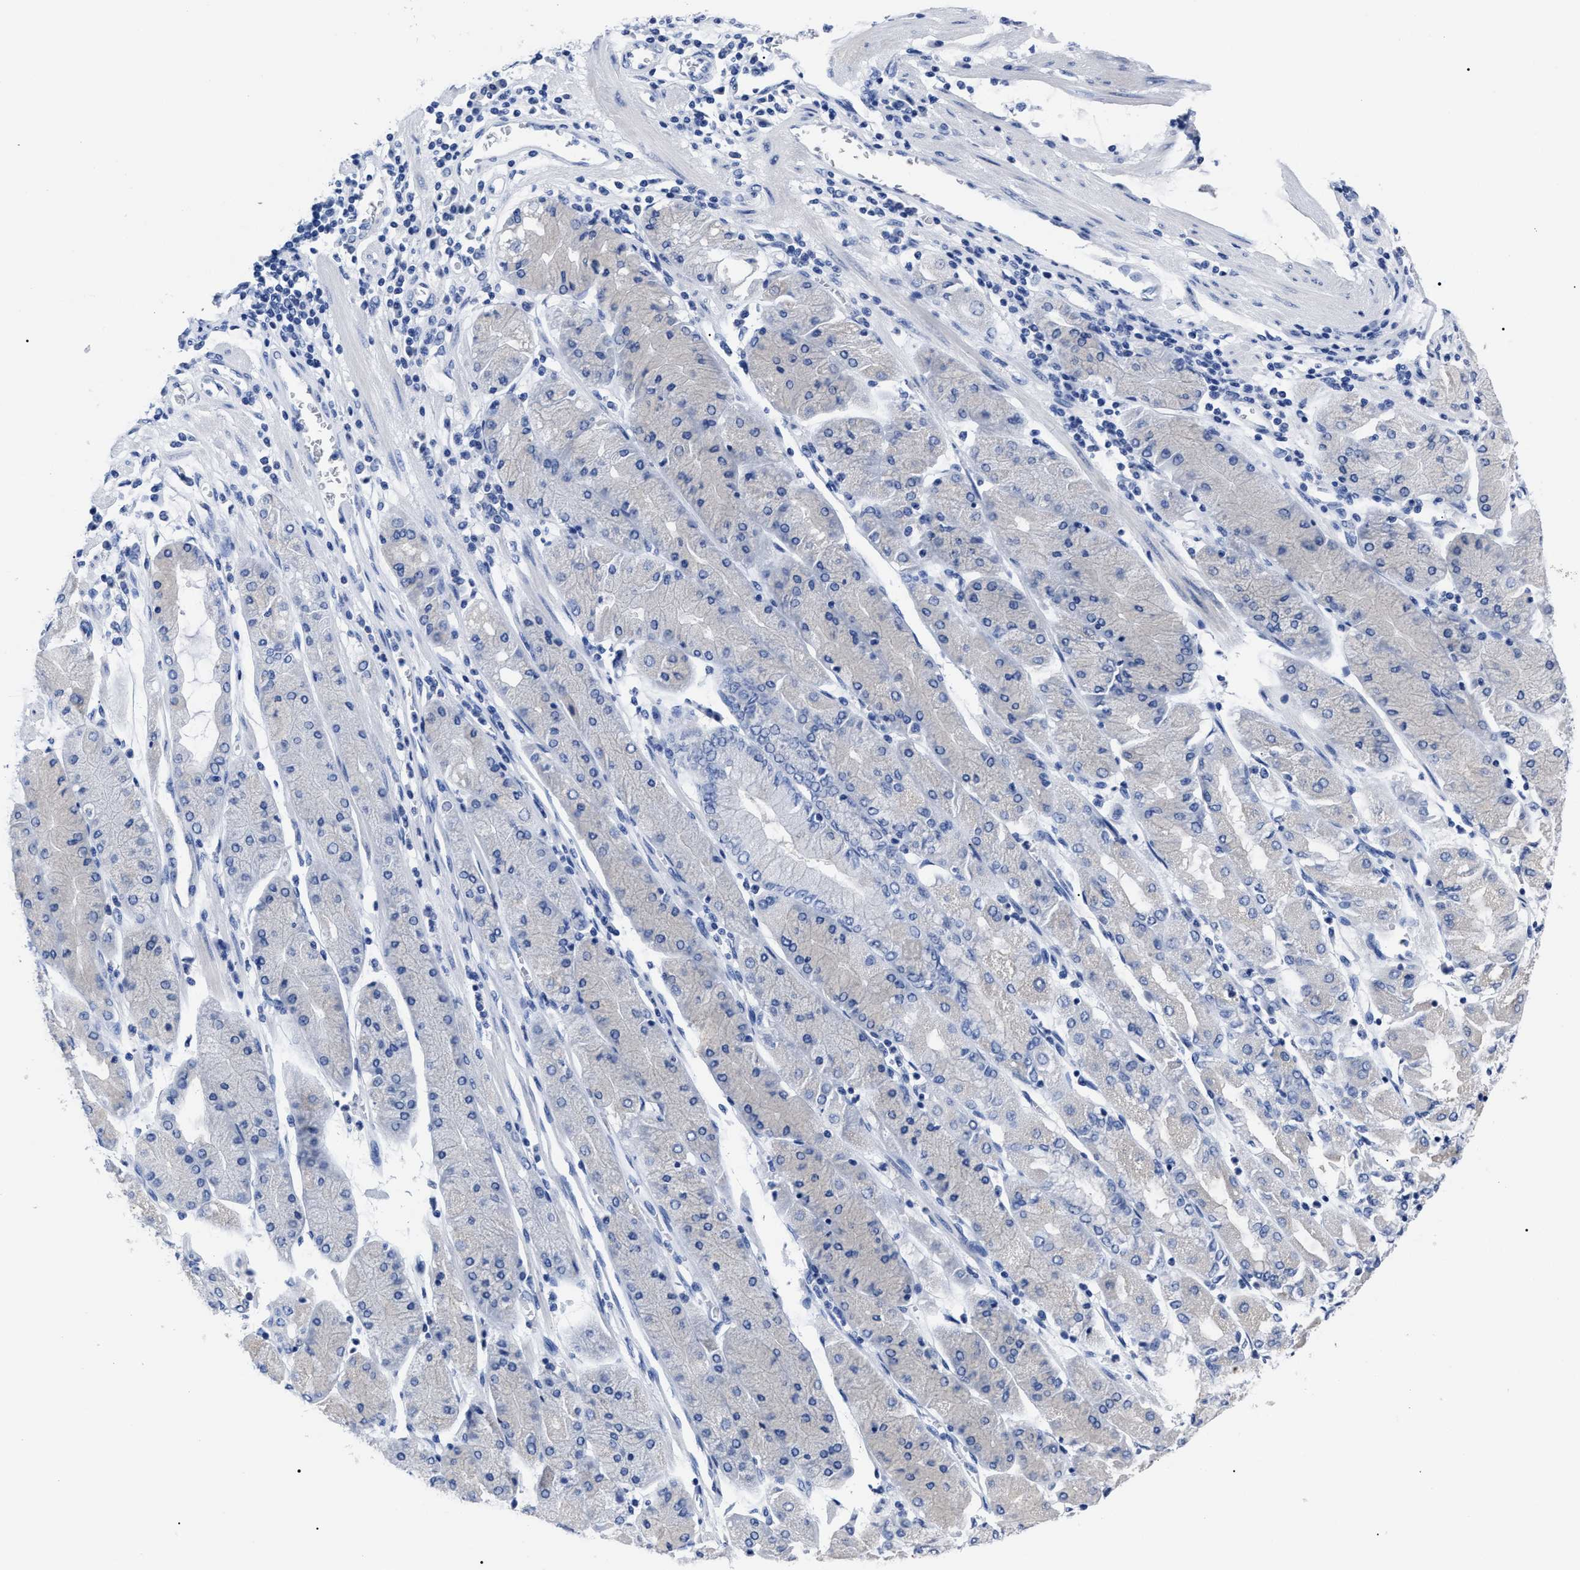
{"staining": {"intensity": "negative", "quantity": "none", "location": "none"}, "tissue": "stomach cancer", "cell_type": "Tumor cells", "image_type": "cancer", "snomed": [{"axis": "morphology", "description": "Normal tissue, NOS"}, {"axis": "morphology", "description": "Adenocarcinoma, NOS"}, {"axis": "topography", "description": "Stomach, upper"}, {"axis": "topography", "description": "Stomach"}], "caption": "The histopathology image exhibits no staining of tumor cells in stomach adenocarcinoma.", "gene": "ALPG", "patient": {"sex": "male", "age": 59}}